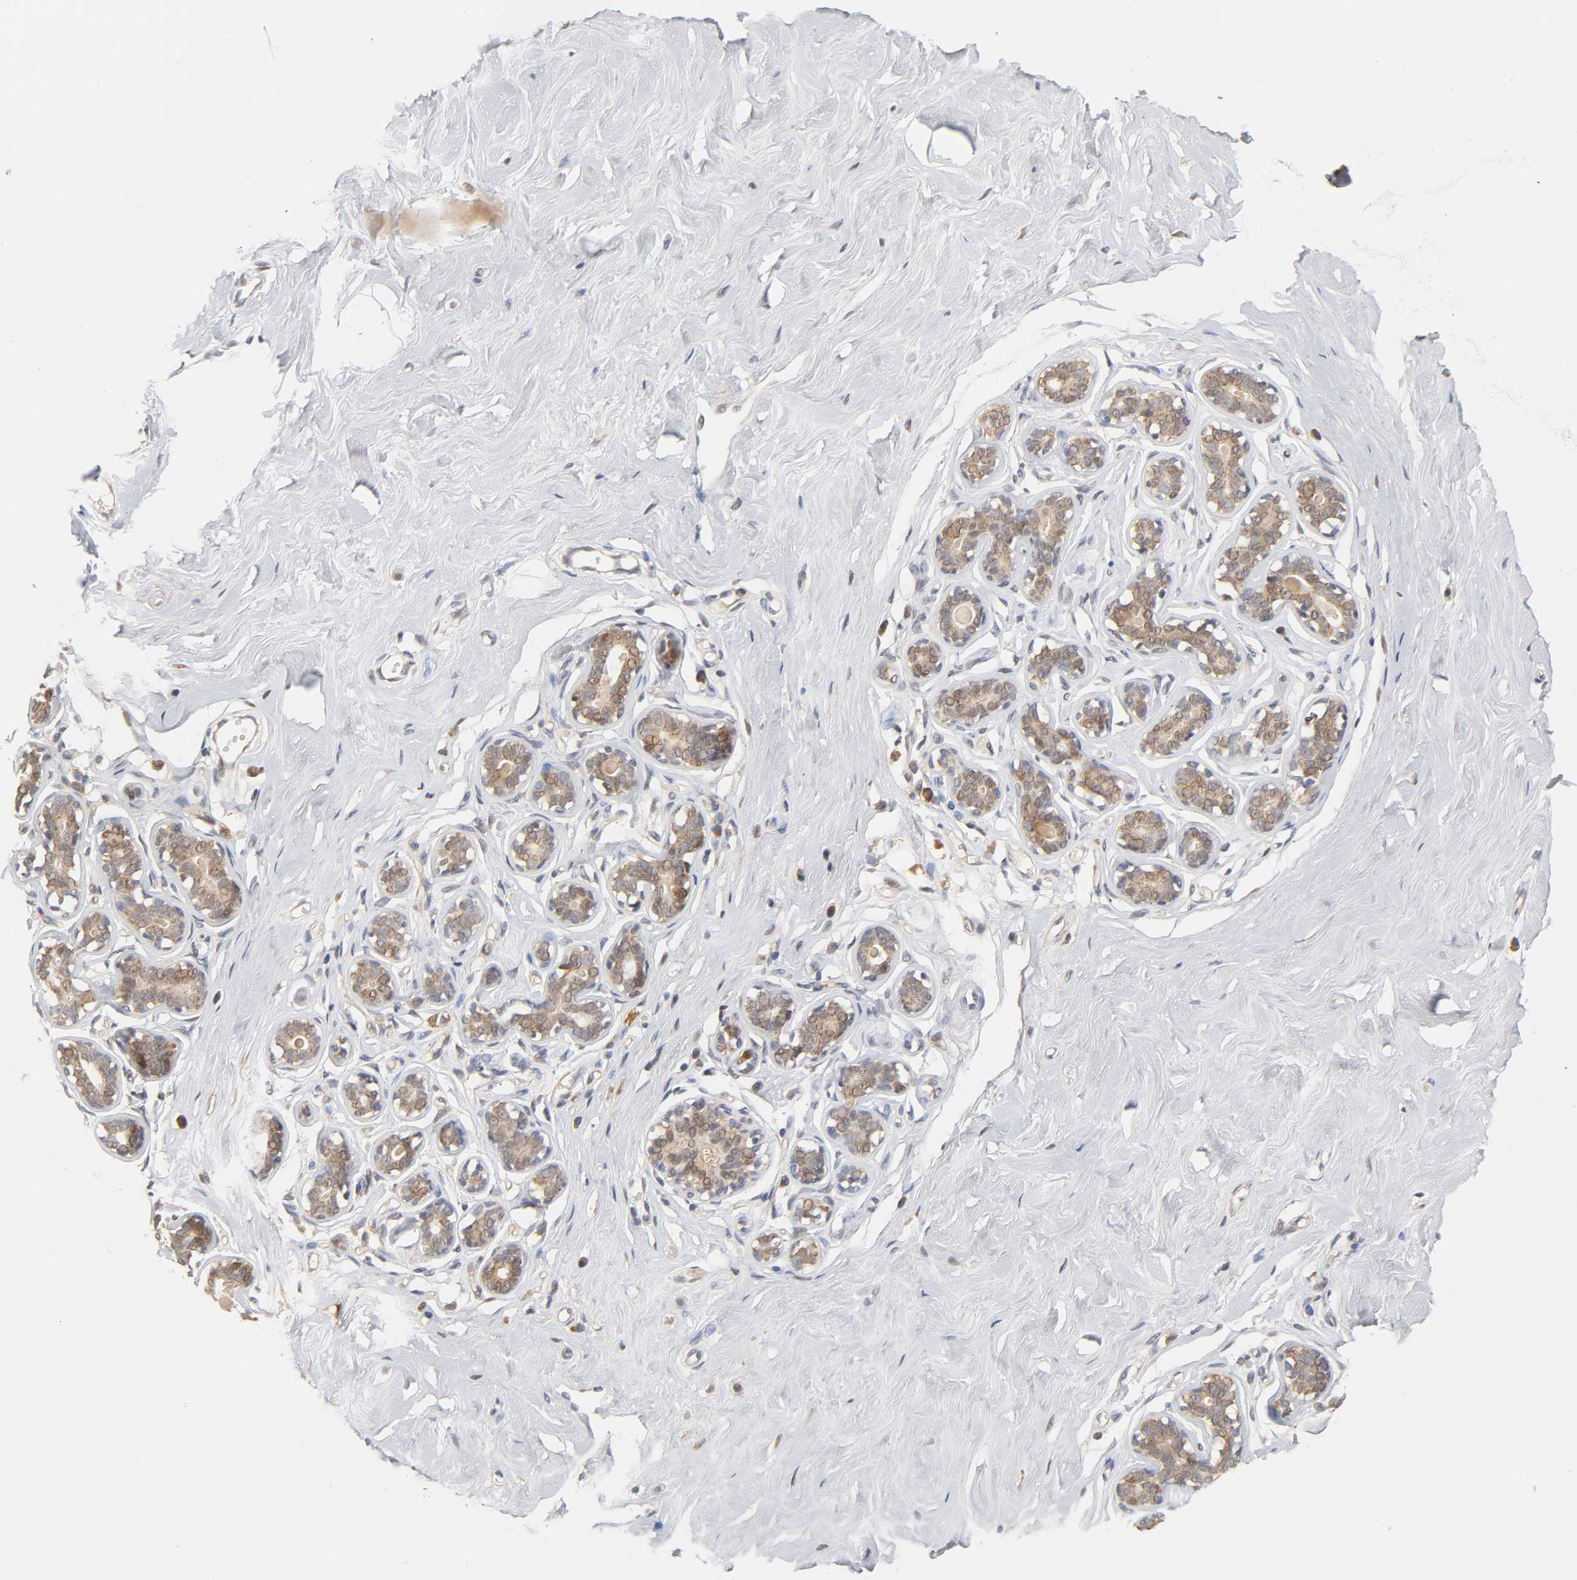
{"staining": {"intensity": "negative", "quantity": "none", "location": "none"}, "tissue": "breast", "cell_type": "Adipocytes", "image_type": "normal", "snomed": [{"axis": "morphology", "description": "Normal tissue, NOS"}, {"axis": "topography", "description": "Breast"}], "caption": "This is an immunohistochemistry image of normal human breast. There is no positivity in adipocytes.", "gene": "GSTZ1", "patient": {"sex": "female", "age": 23}}